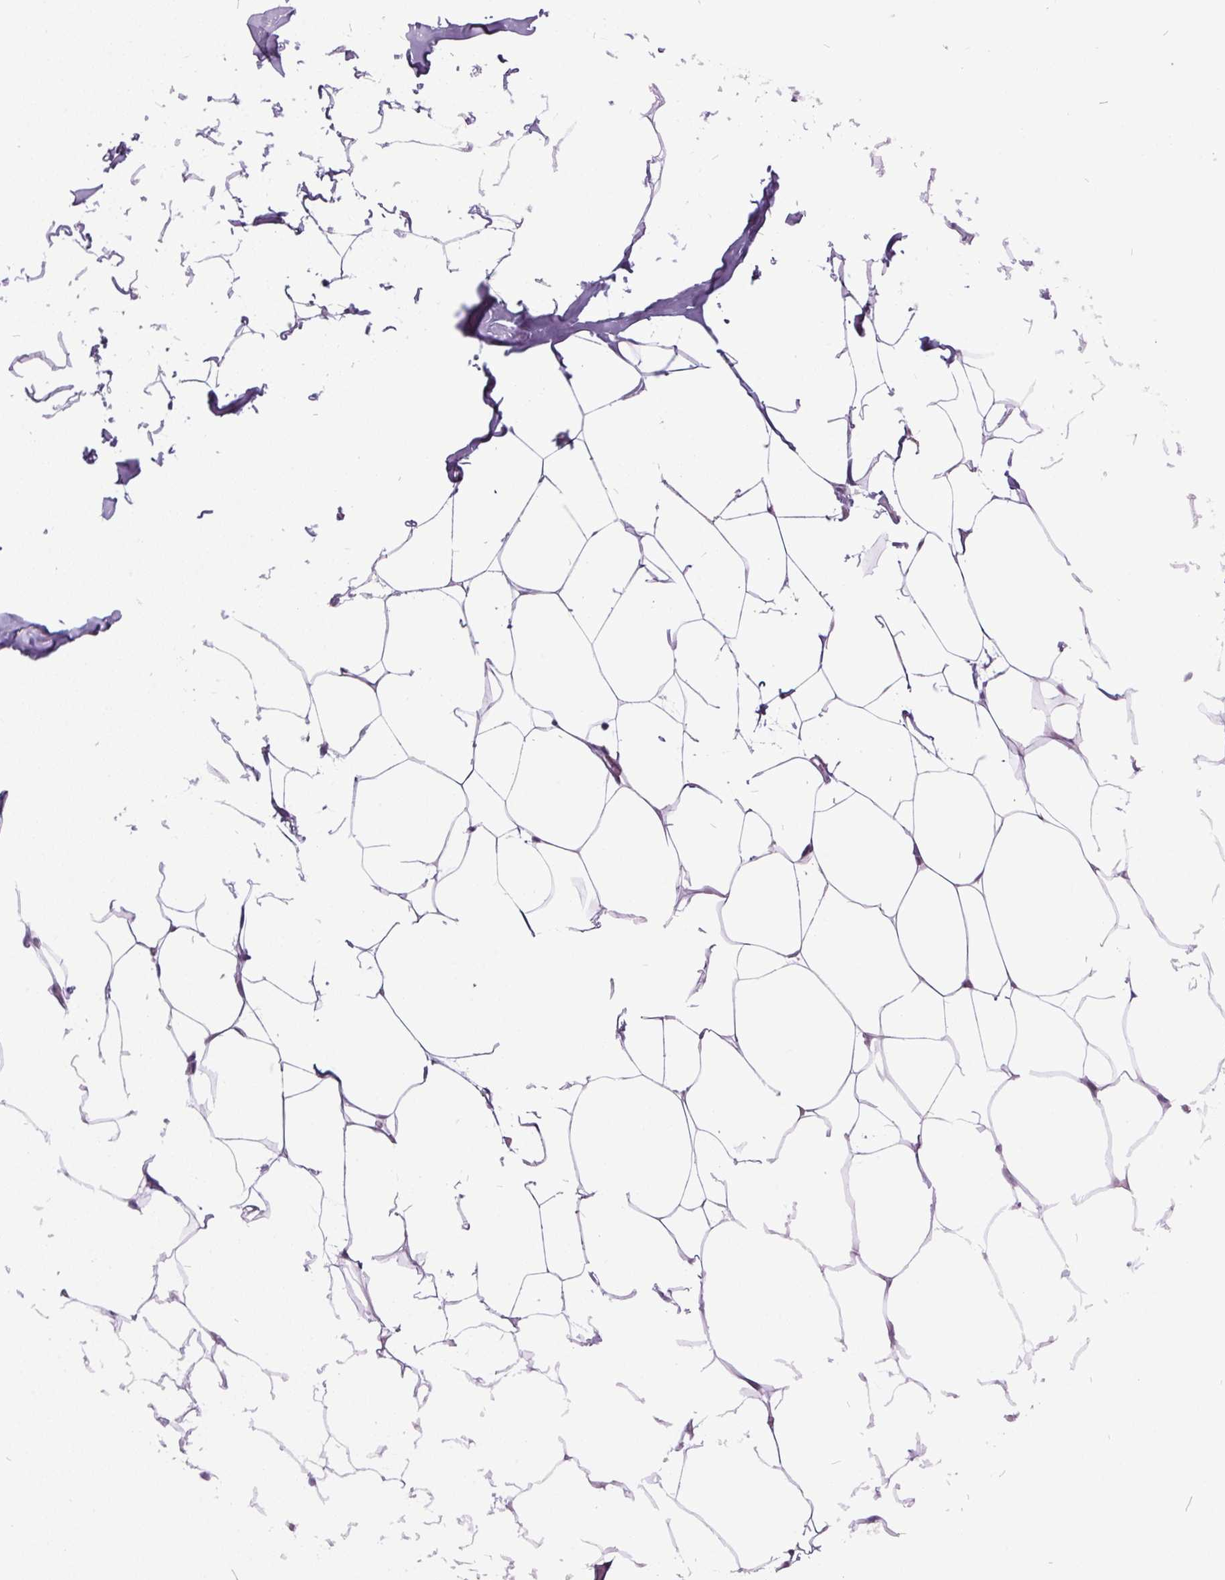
{"staining": {"intensity": "negative", "quantity": "none", "location": "none"}, "tissue": "breast", "cell_type": "Adipocytes", "image_type": "normal", "snomed": [{"axis": "morphology", "description": "Normal tissue, NOS"}, {"axis": "topography", "description": "Breast"}], "caption": "Image shows no significant protein positivity in adipocytes of benign breast. The staining is performed using DAB (3,3'-diaminobenzidine) brown chromogen with nuclei counter-stained in using hematoxylin.", "gene": "ODAD2", "patient": {"sex": "female", "age": 32}}